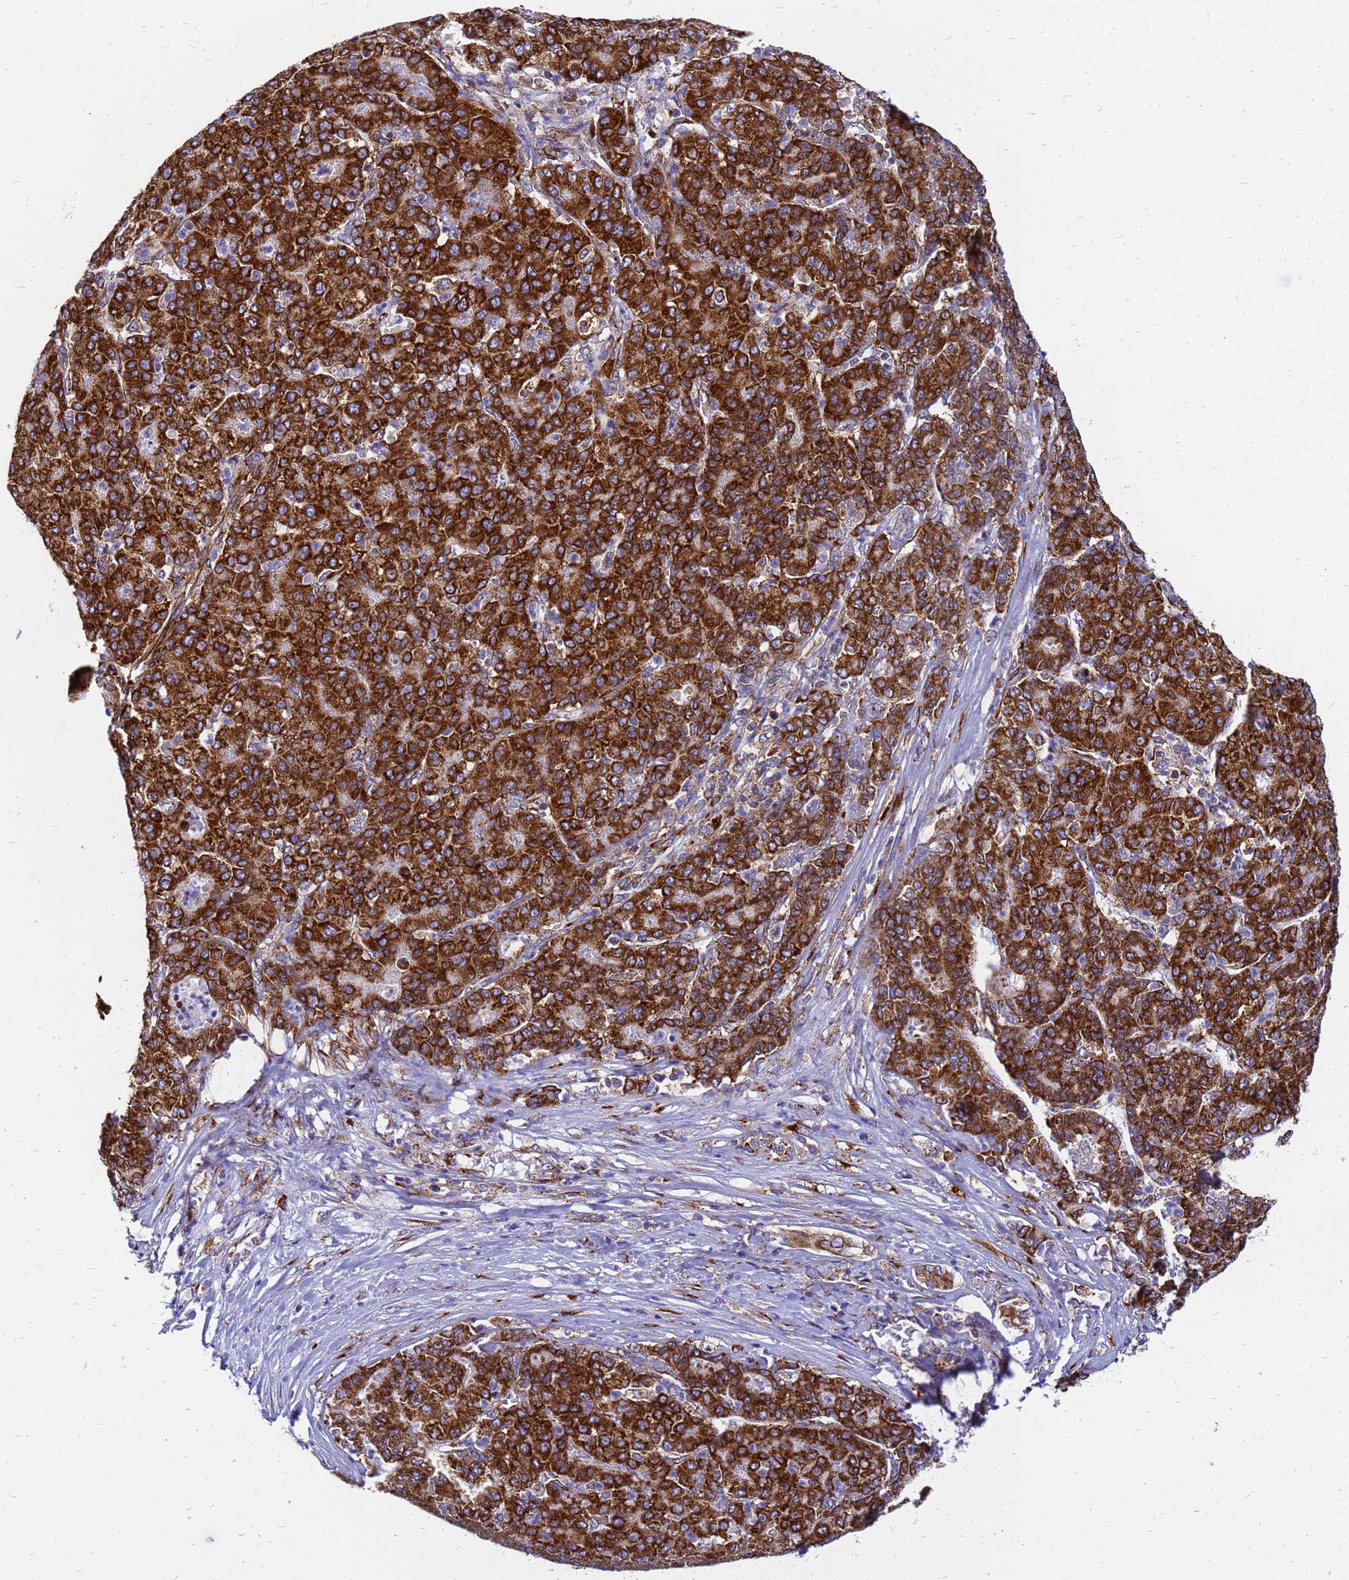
{"staining": {"intensity": "strong", "quantity": ">75%", "location": "cytoplasmic/membranous"}, "tissue": "liver cancer", "cell_type": "Tumor cells", "image_type": "cancer", "snomed": [{"axis": "morphology", "description": "Carcinoma, Hepatocellular, NOS"}, {"axis": "topography", "description": "Liver"}], "caption": "Immunohistochemistry of hepatocellular carcinoma (liver) displays high levels of strong cytoplasmic/membranous positivity in approximately >75% of tumor cells.", "gene": "EEF1D", "patient": {"sex": "male", "age": 65}}